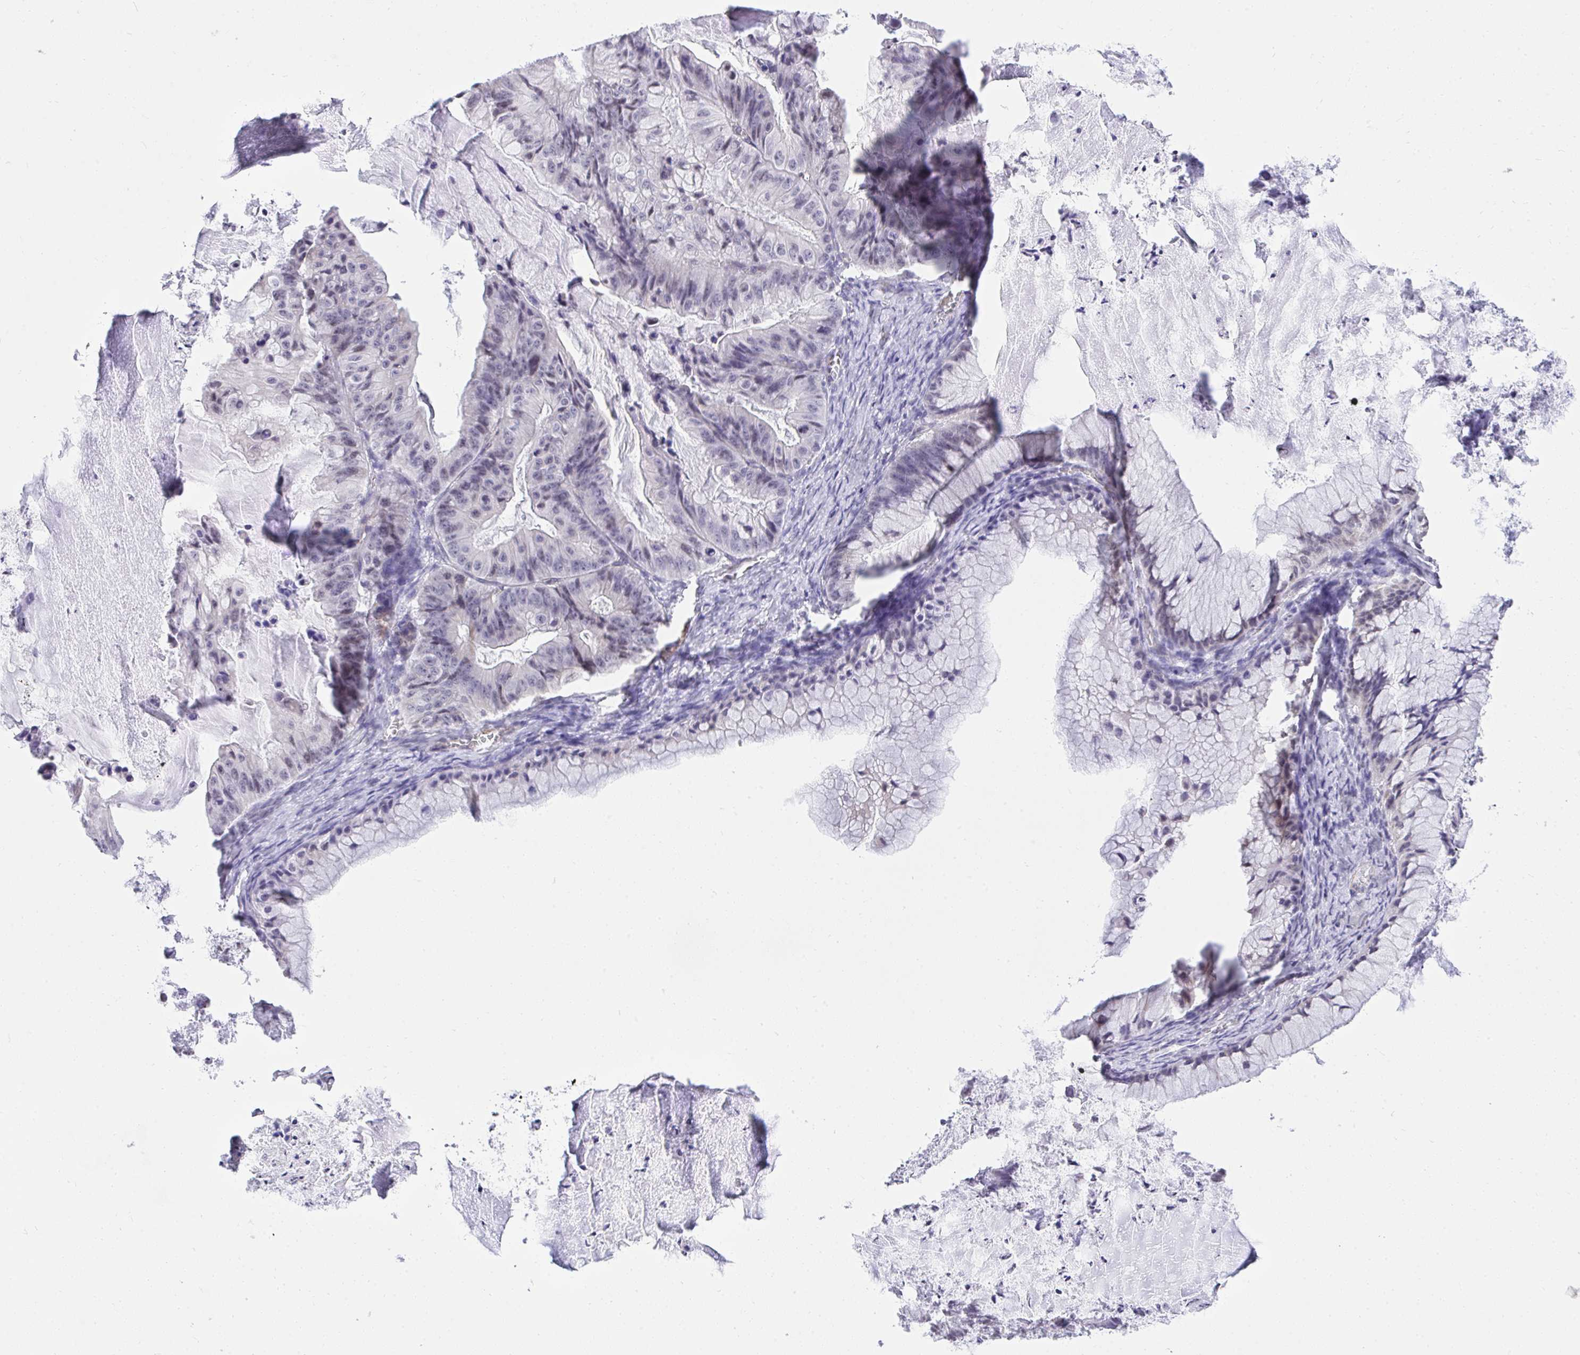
{"staining": {"intensity": "negative", "quantity": "none", "location": "none"}, "tissue": "ovarian cancer", "cell_type": "Tumor cells", "image_type": "cancer", "snomed": [{"axis": "morphology", "description": "Cystadenocarcinoma, mucinous, NOS"}, {"axis": "topography", "description": "Ovary"}], "caption": "Tumor cells show no significant expression in ovarian cancer (mucinous cystadenocarcinoma).", "gene": "KCNN4", "patient": {"sex": "female", "age": 72}}